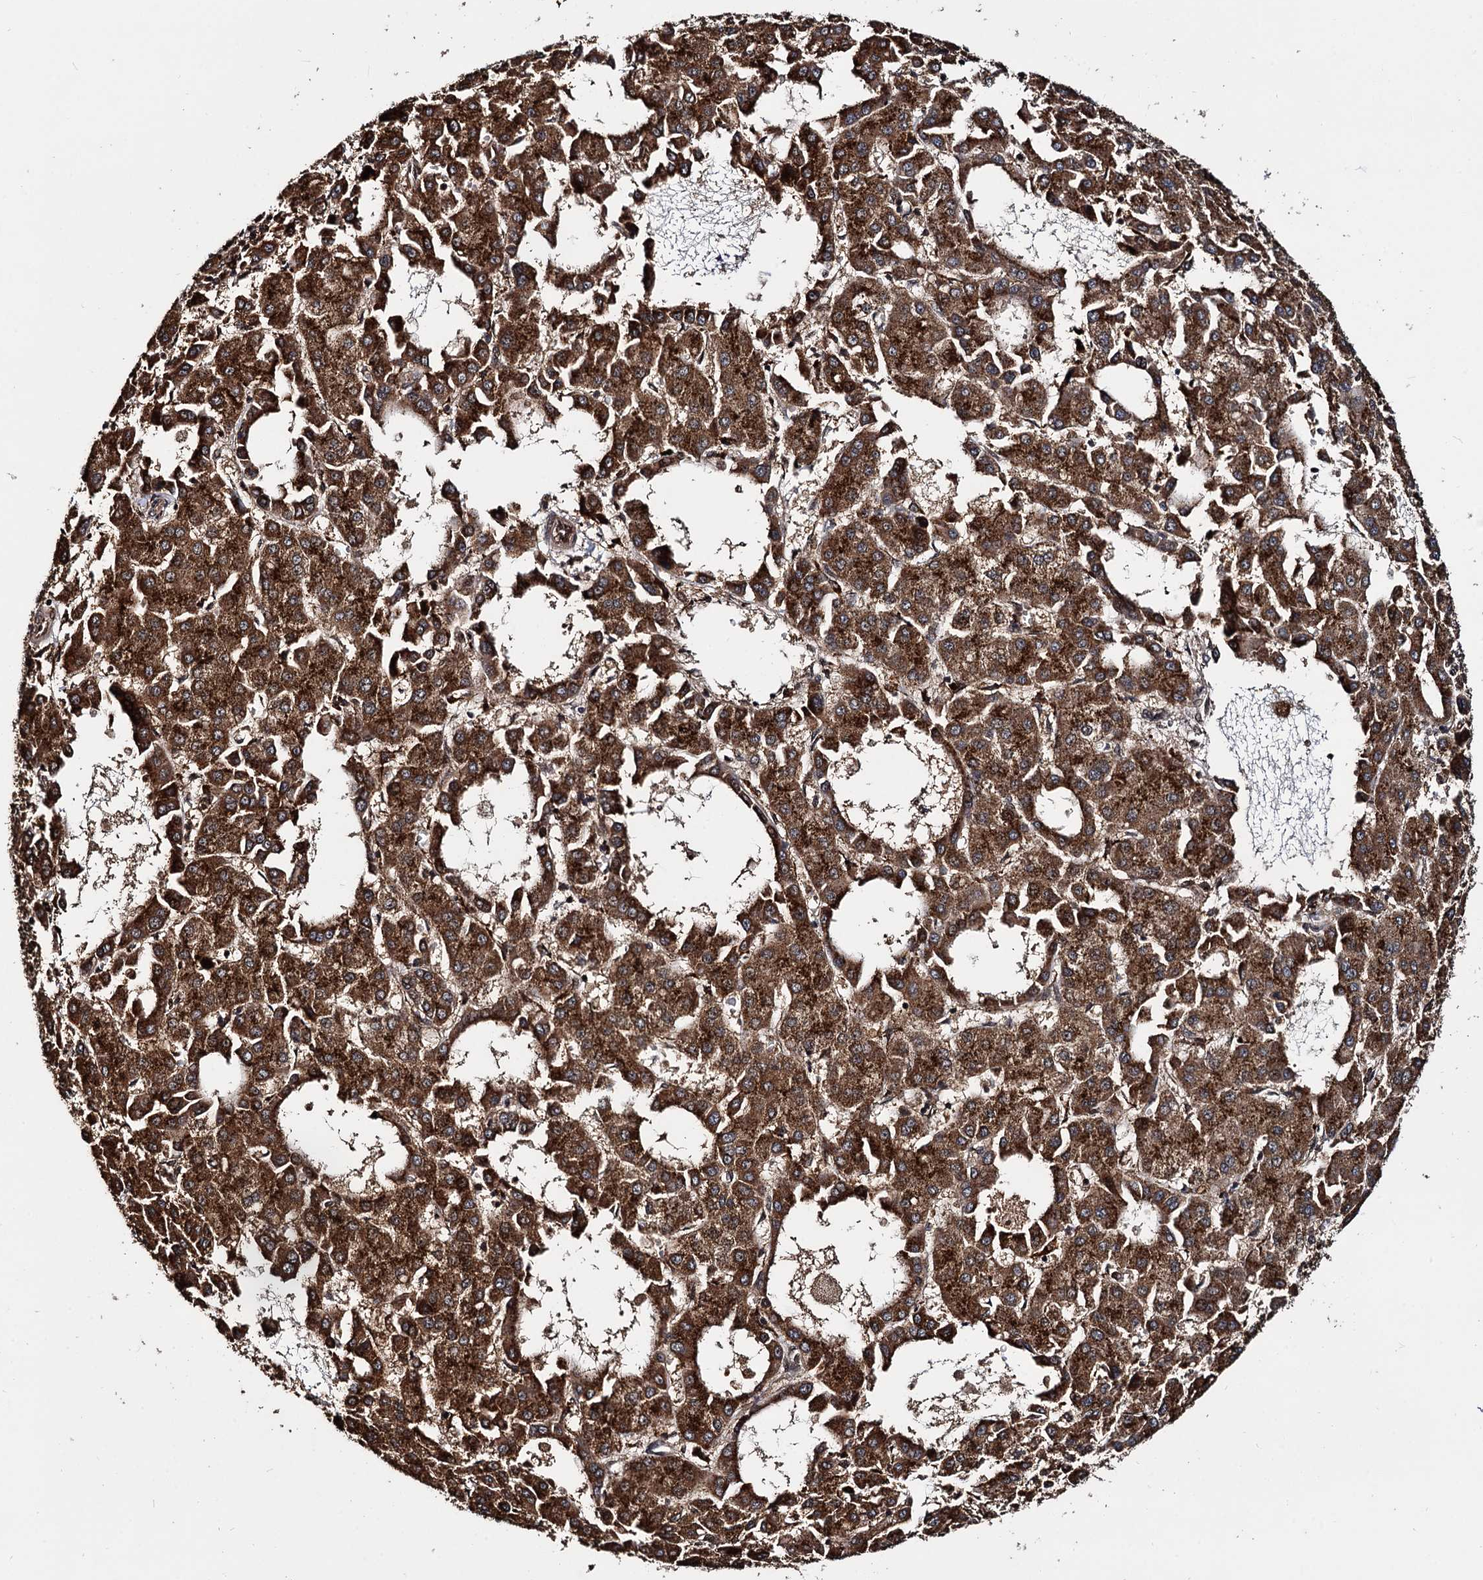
{"staining": {"intensity": "strong", "quantity": ">75%", "location": "cytoplasmic/membranous"}, "tissue": "liver cancer", "cell_type": "Tumor cells", "image_type": "cancer", "snomed": [{"axis": "morphology", "description": "Carcinoma, Hepatocellular, NOS"}, {"axis": "topography", "description": "Liver"}], "caption": "Protein expression analysis of human liver hepatocellular carcinoma reveals strong cytoplasmic/membranous expression in approximately >75% of tumor cells.", "gene": "CEP192", "patient": {"sex": "male", "age": 47}}